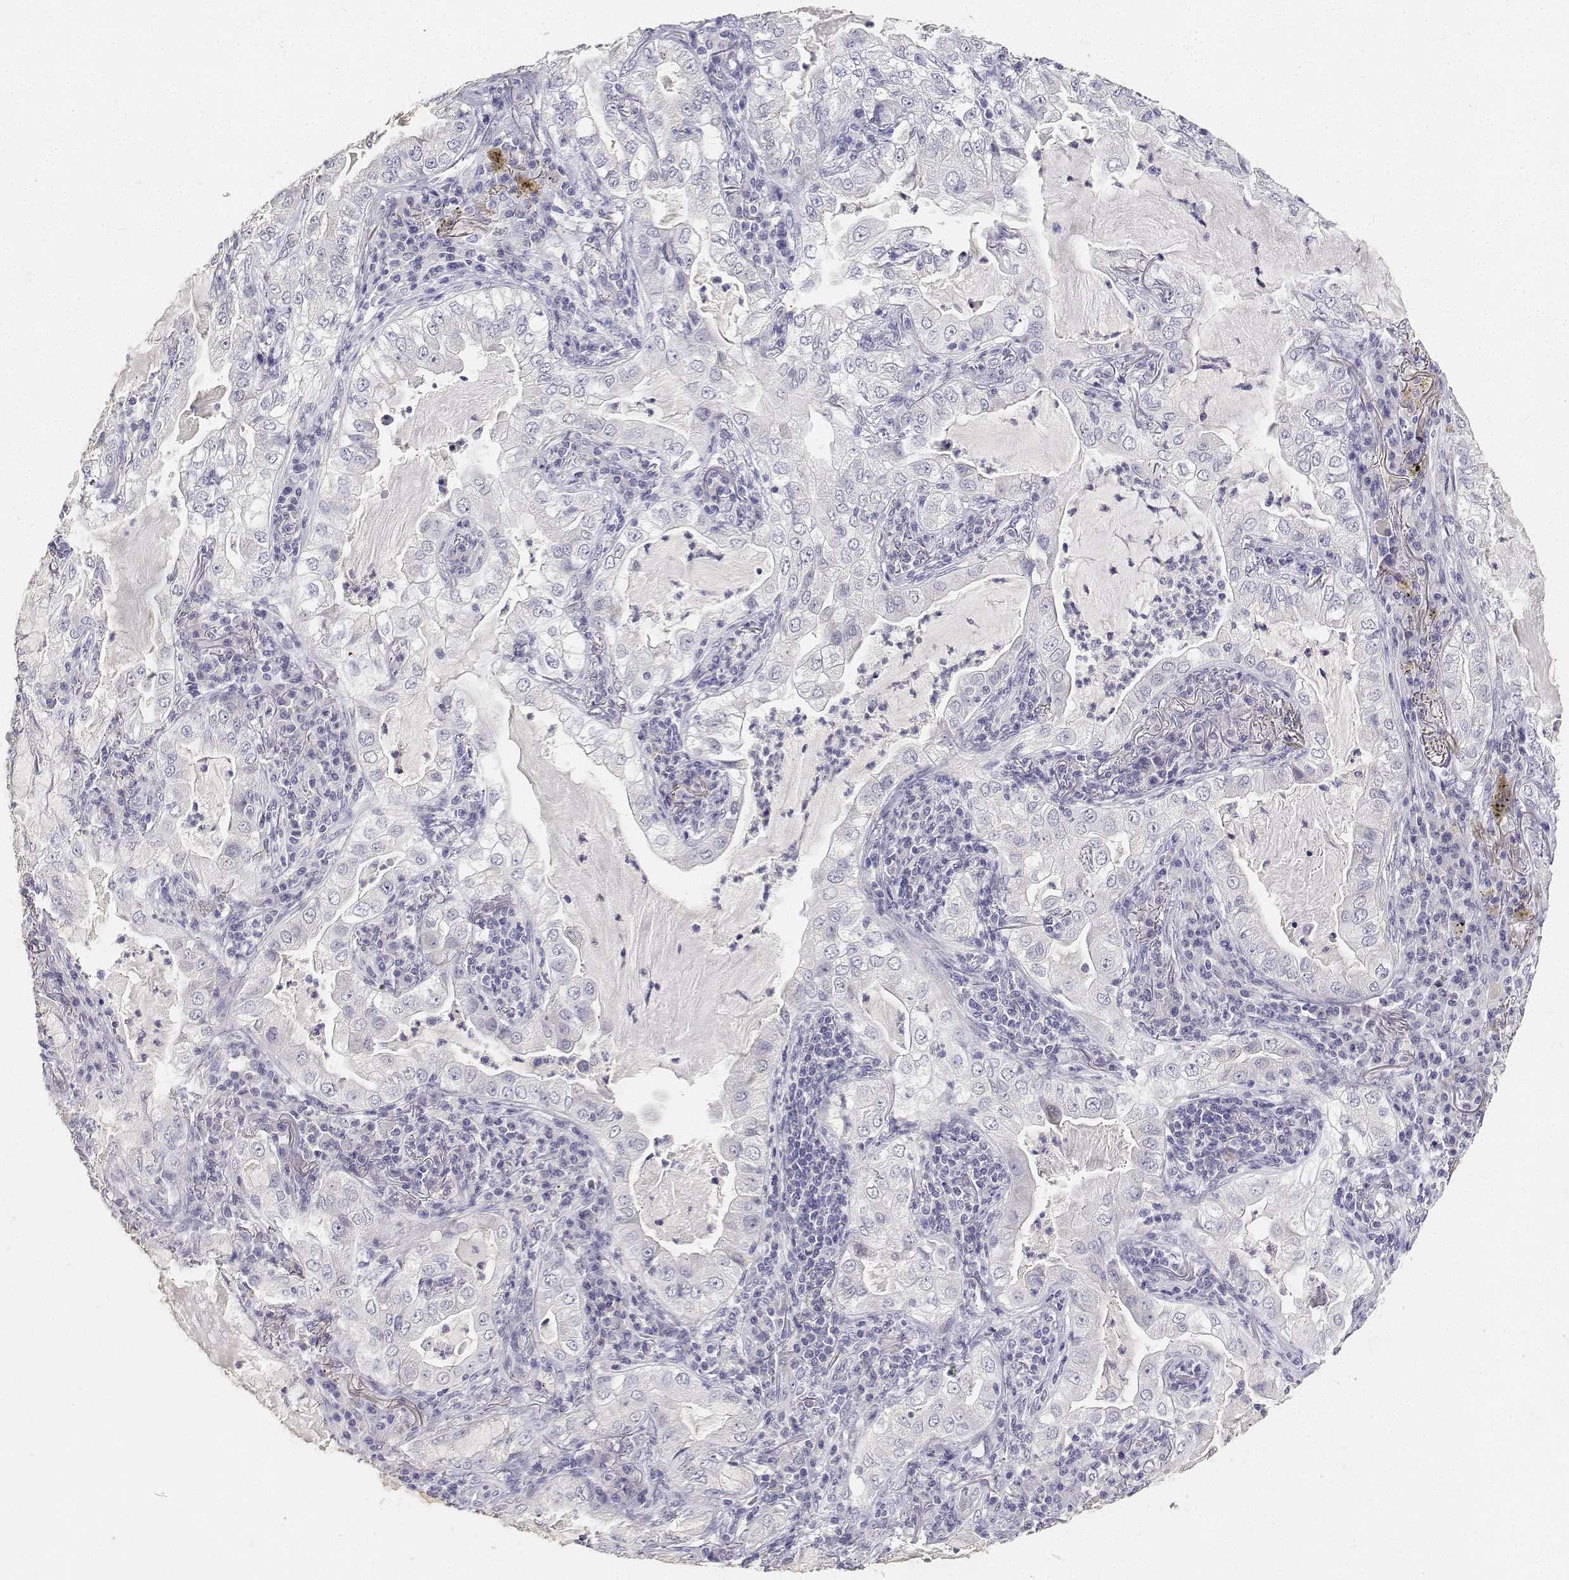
{"staining": {"intensity": "negative", "quantity": "none", "location": "none"}, "tissue": "lung cancer", "cell_type": "Tumor cells", "image_type": "cancer", "snomed": [{"axis": "morphology", "description": "Adenocarcinoma, NOS"}, {"axis": "topography", "description": "Lung"}], "caption": "Protein analysis of adenocarcinoma (lung) shows no significant expression in tumor cells.", "gene": "PAEP", "patient": {"sex": "female", "age": 73}}